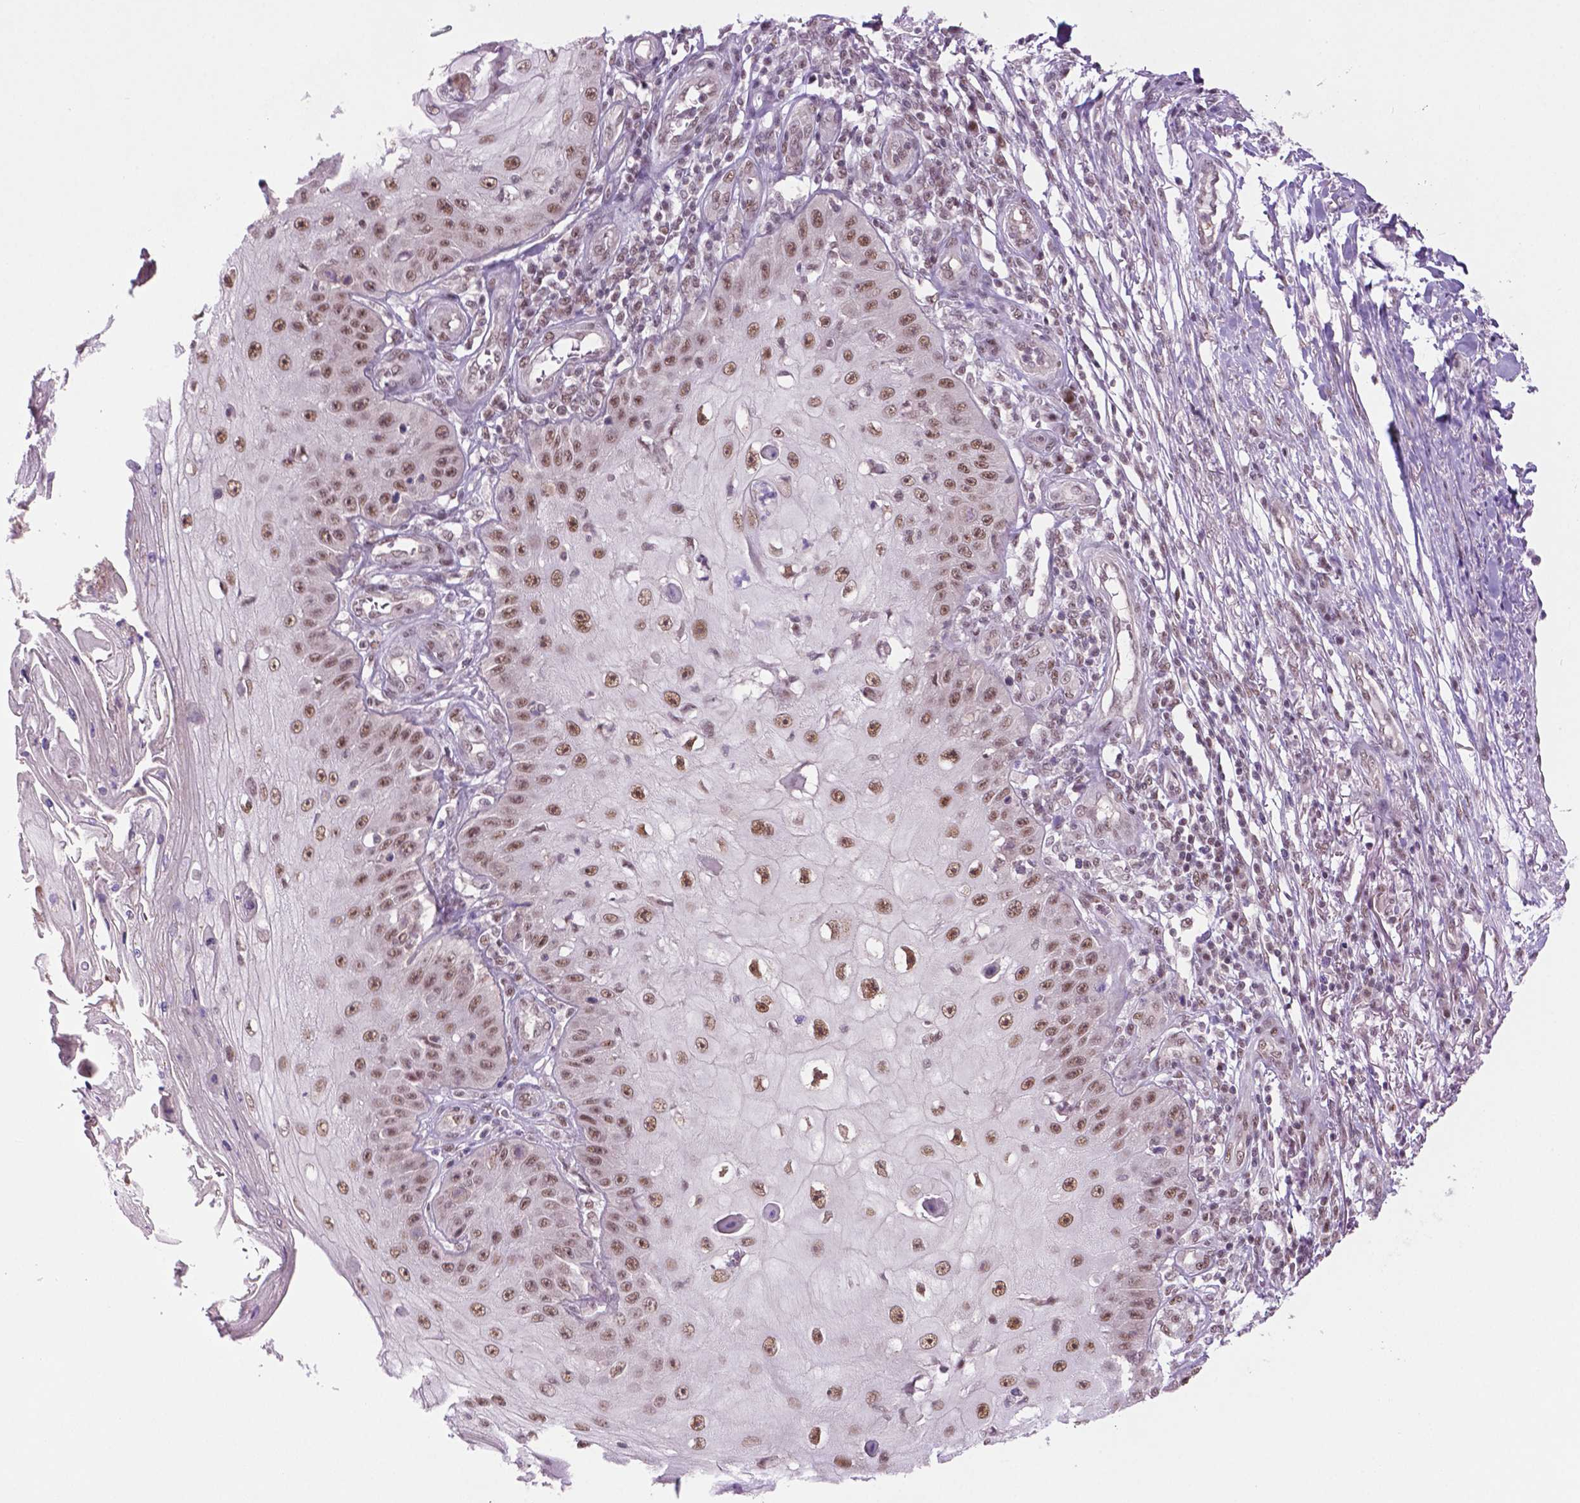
{"staining": {"intensity": "moderate", "quantity": ">75%", "location": "nuclear"}, "tissue": "skin cancer", "cell_type": "Tumor cells", "image_type": "cancer", "snomed": [{"axis": "morphology", "description": "Squamous cell carcinoma, NOS"}, {"axis": "topography", "description": "Skin"}], "caption": "Protein expression analysis of skin cancer (squamous cell carcinoma) shows moderate nuclear positivity in approximately >75% of tumor cells.", "gene": "PHAX", "patient": {"sex": "male", "age": 70}}